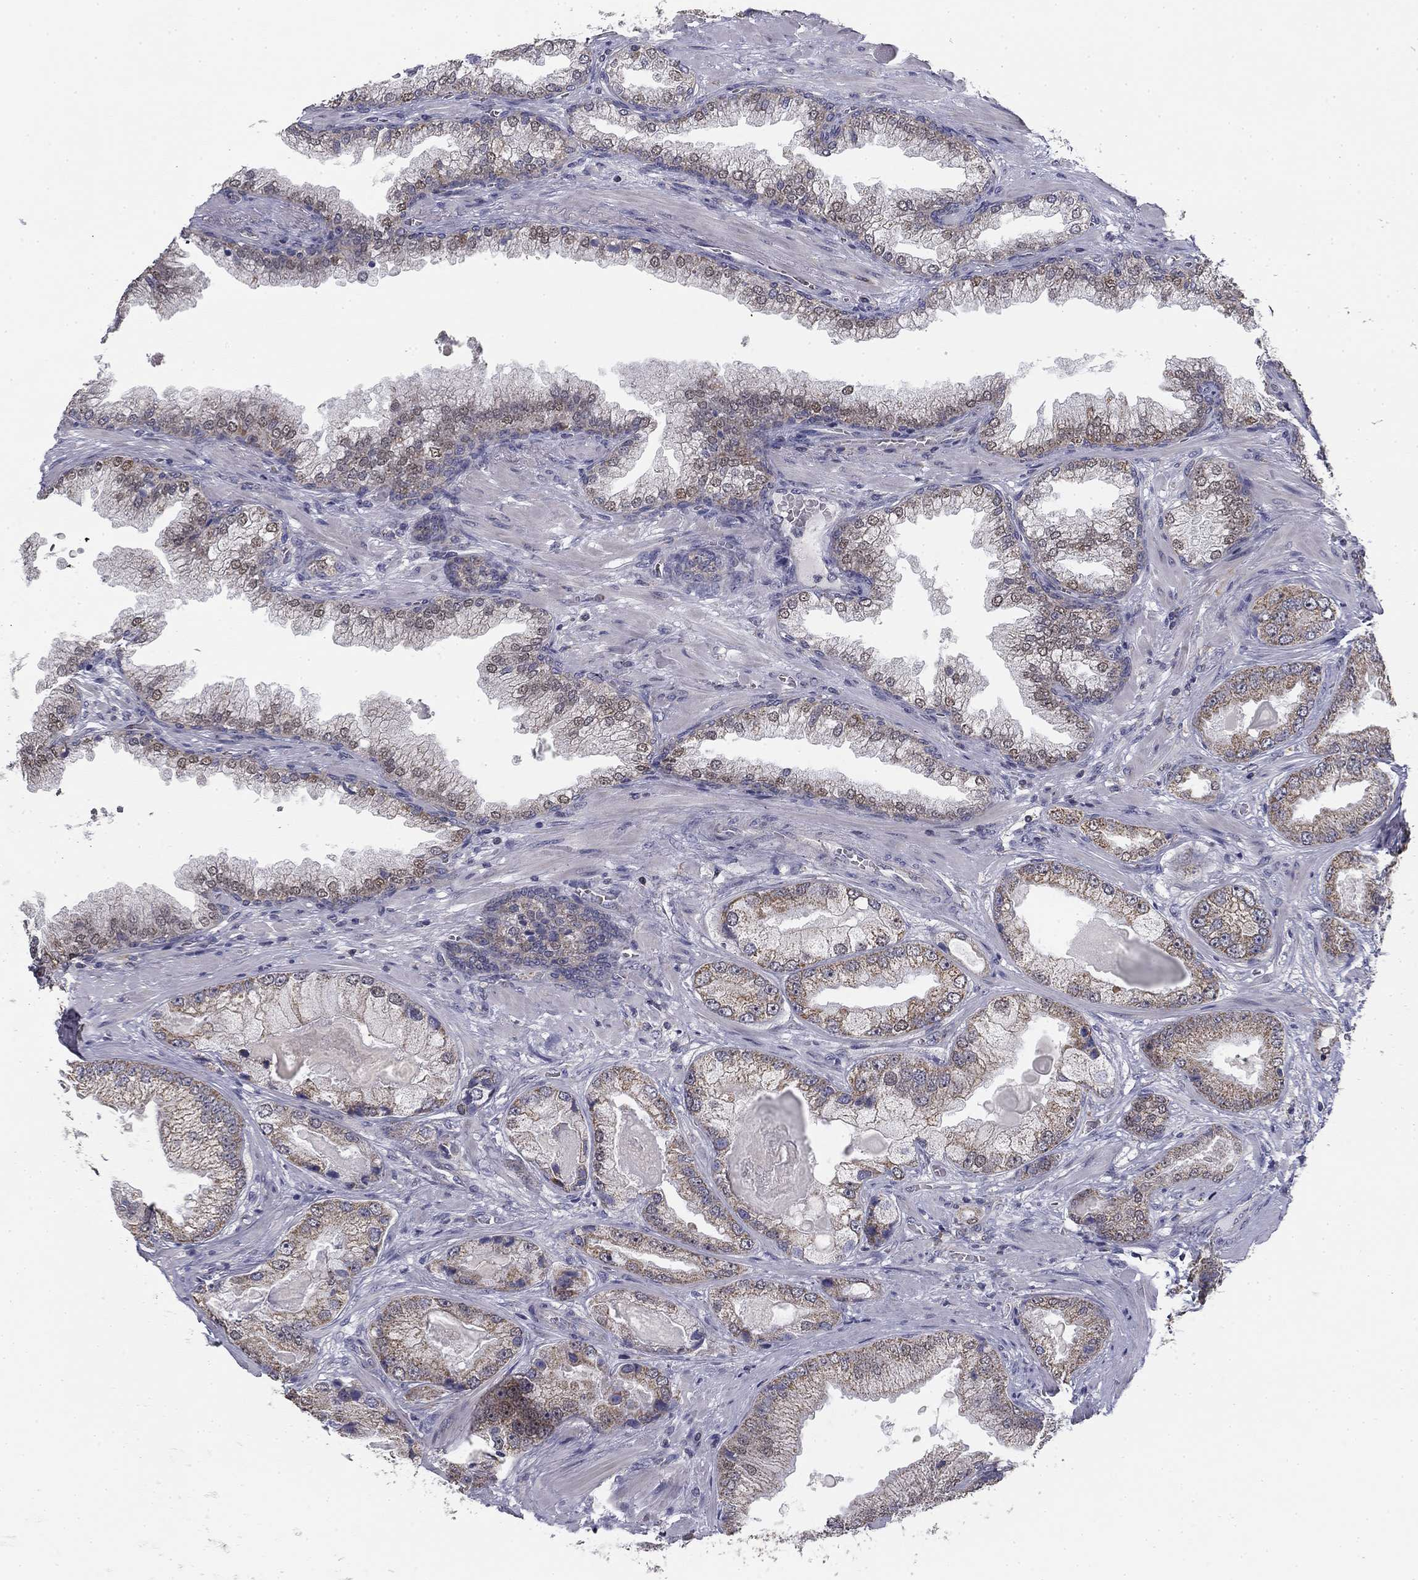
{"staining": {"intensity": "weak", "quantity": "25%-75%", "location": "cytoplasmic/membranous"}, "tissue": "prostate cancer", "cell_type": "Tumor cells", "image_type": "cancer", "snomed": [{"axis": "morphology", "description": "Adenocarcinoma, Low grade"}, {"axis": "topography", "description": "Prostate"}], "caption": "Adenocarcinoma (low-grade) (prostate) tissue shows weak cytoplasmic/membranous expression in about 25%-75% of tumor cells Immunohistochemistry (ihc) stains the protein in brown and the nuclei are stained blue.", "gene": "SLC2A9", "patient": {"sex": "male", "age": 57}}